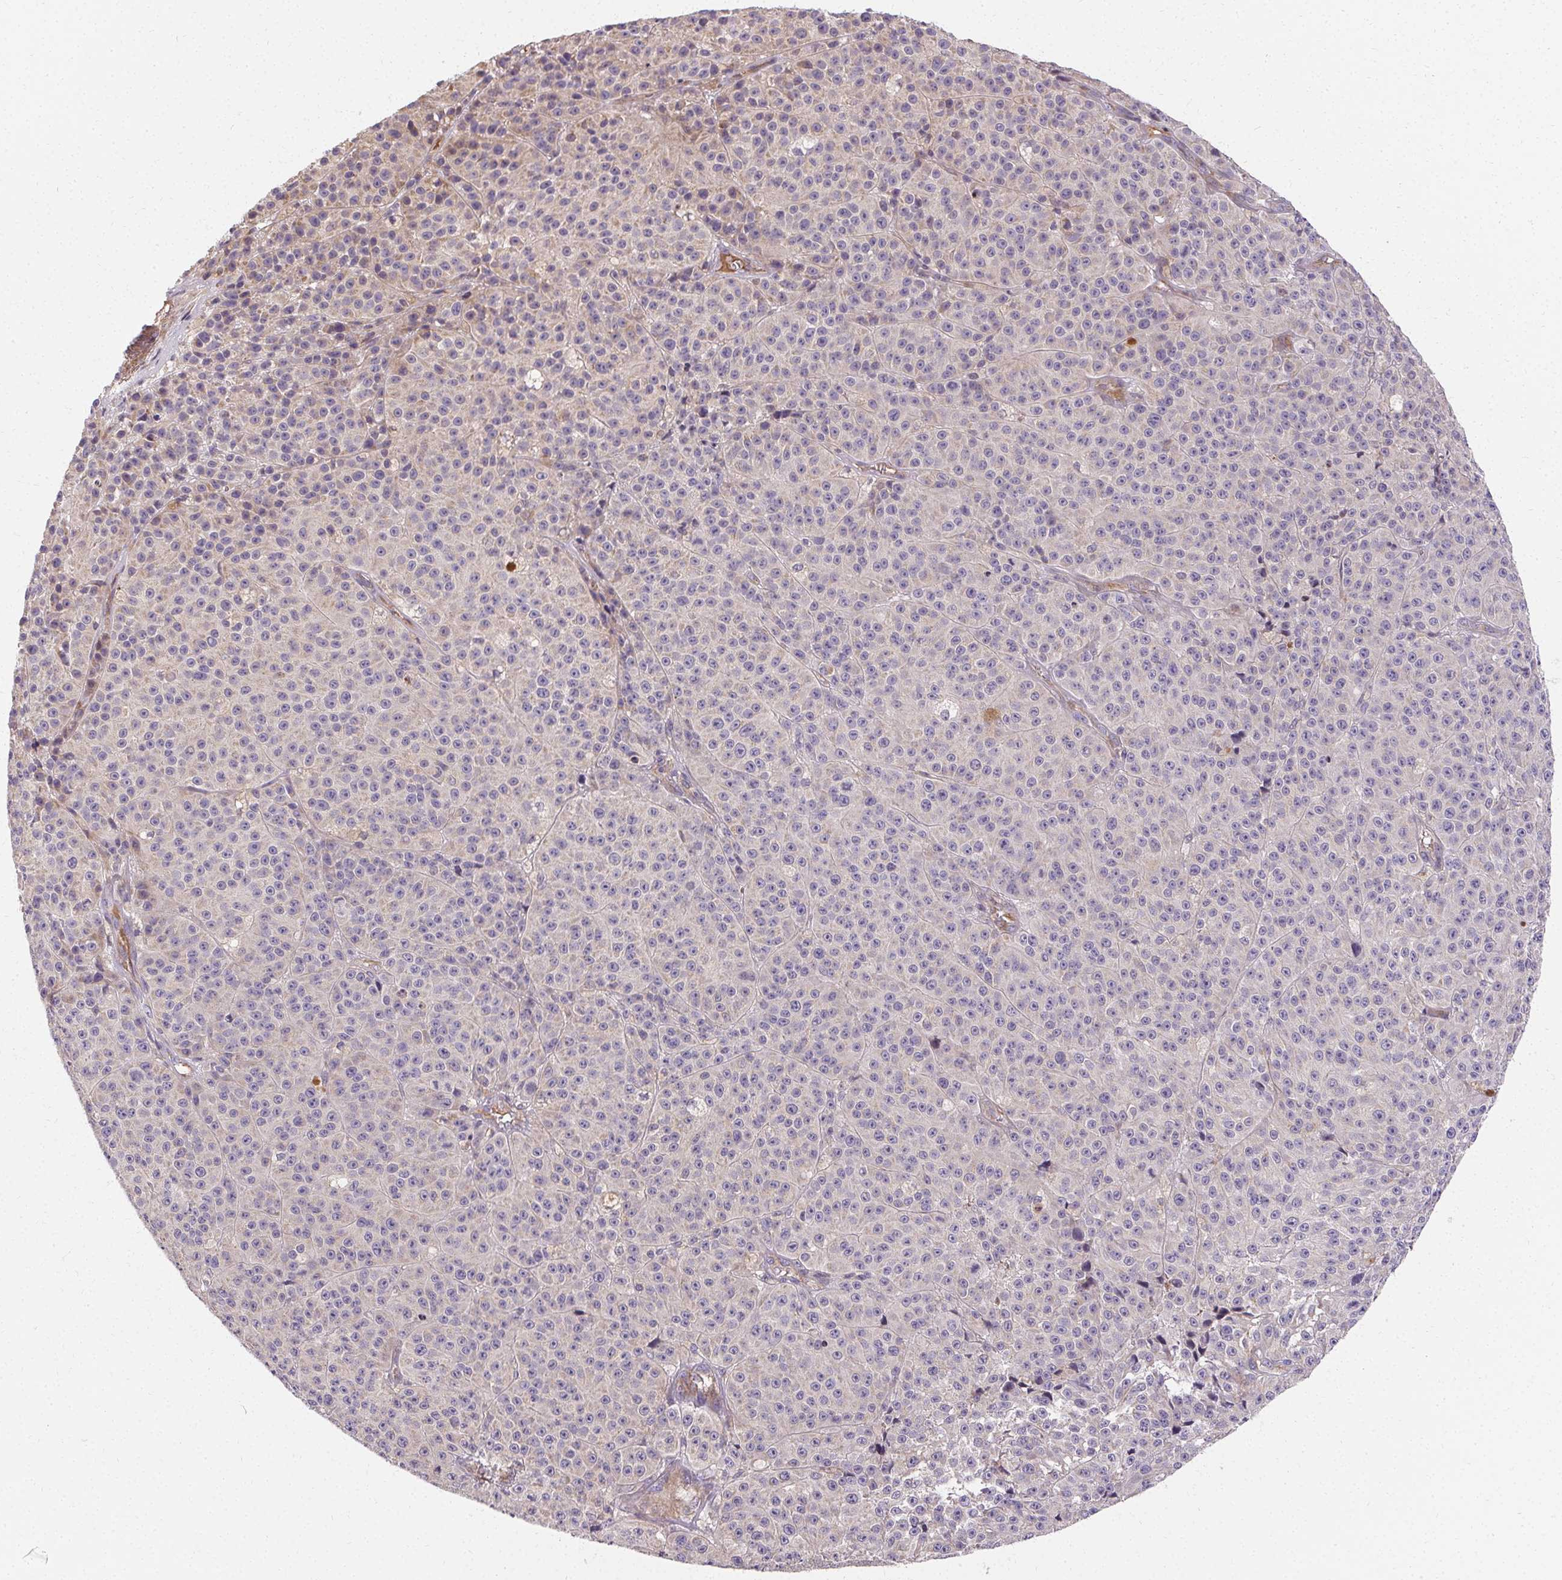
{"staining": {"intensity": "negative", "quantity": "none", "location": "none"}, "tissue": "melanoma", "cell_type": "Tumor cells", "image_type": "cancer", "snomed": [{"axis": "morphology", "description": "Malignant melanoma, NOS"}, {"axis": "topography", "description": "Skin"}], "caption": "A high-resolution micrograph shows IHC staining of melanoma, which reveals no significant positivity in tumor cells.", "gene": "APLP1", "patient": {"sex": "female", "age": 58}}